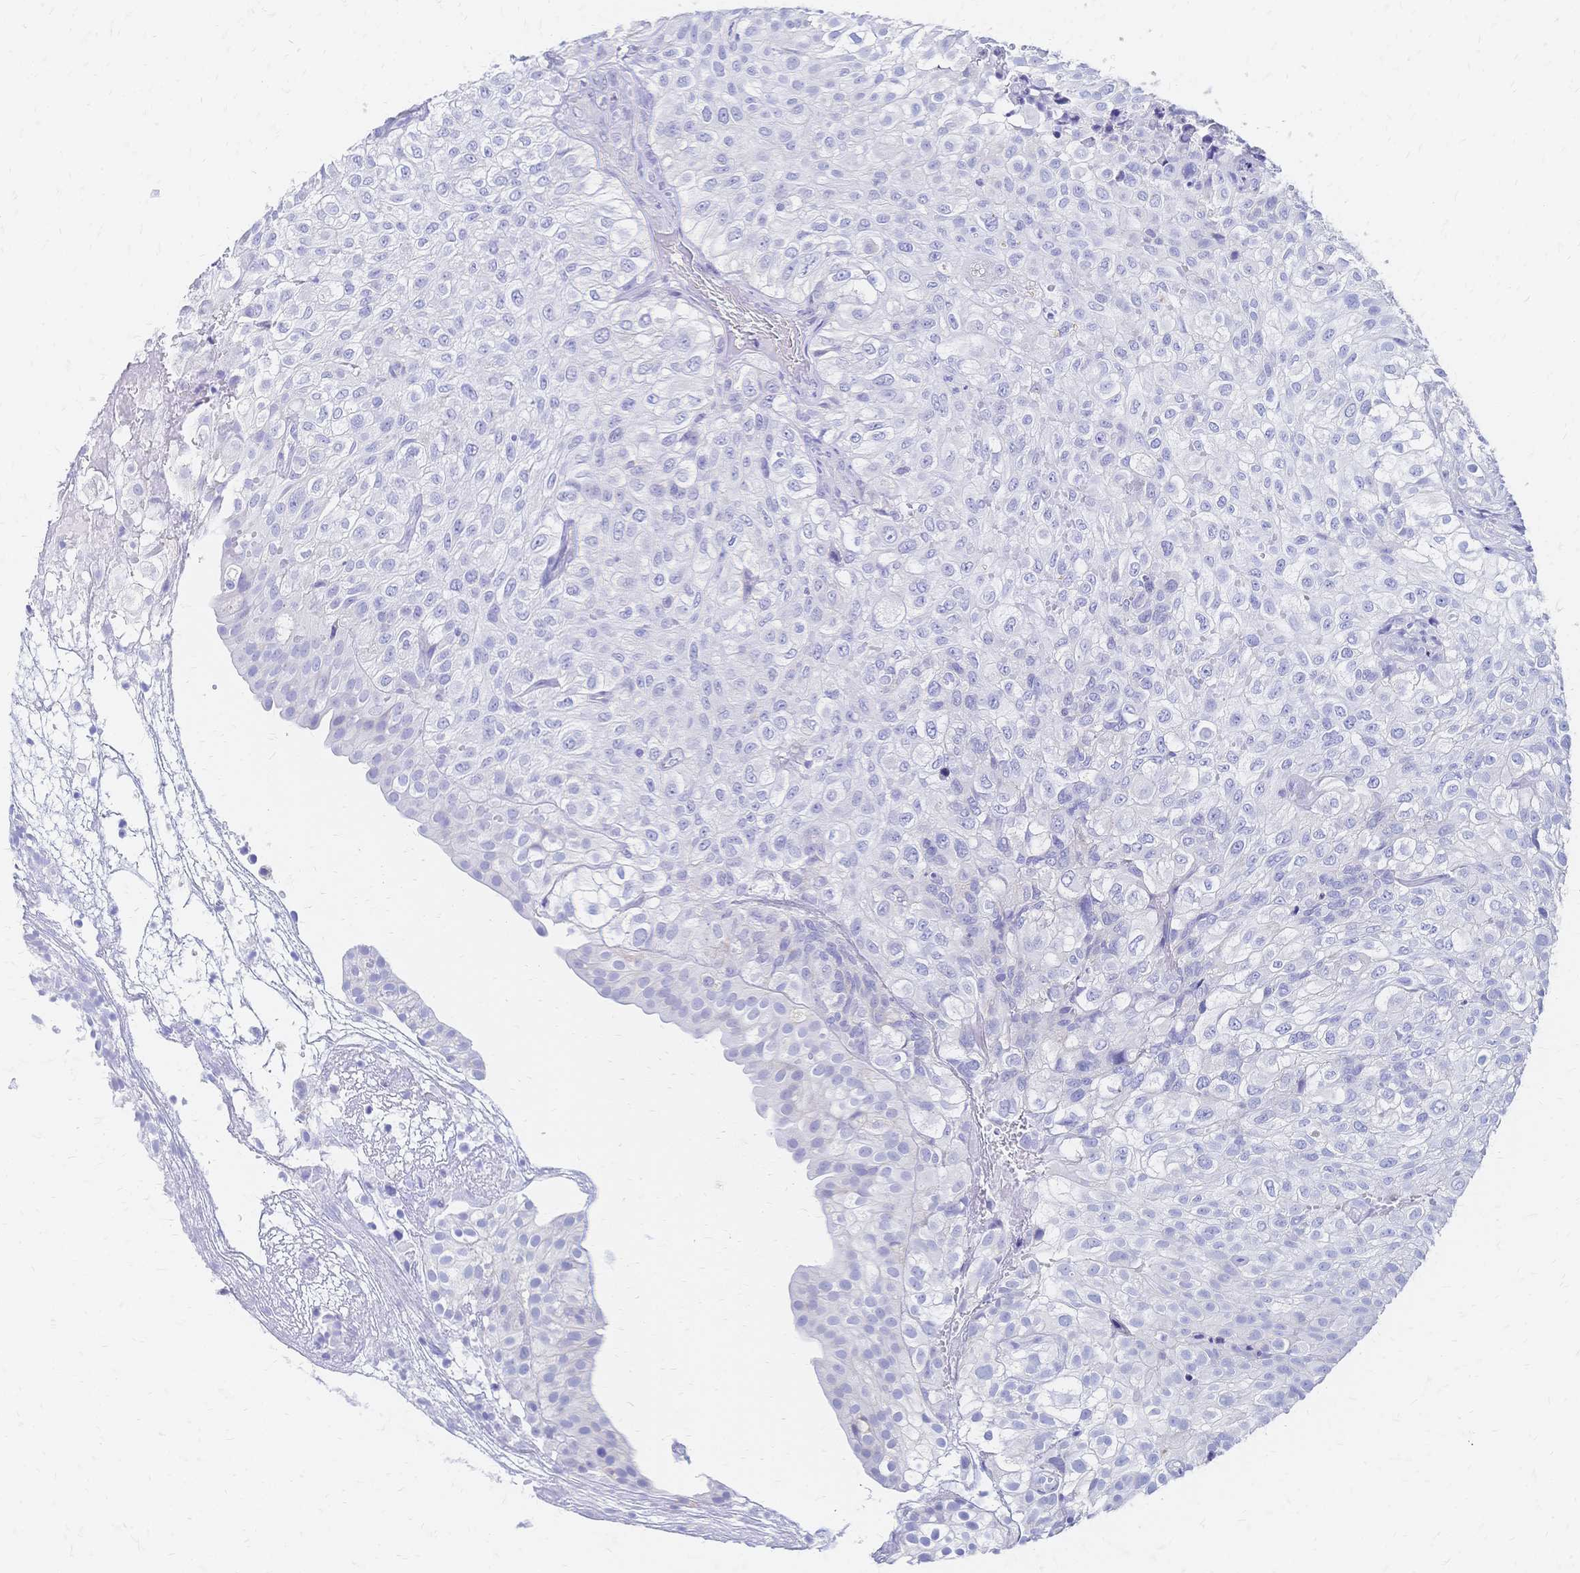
{"staining": {"intensity": "negative", "quantity": "none", "location": "none"}, "tissue": "urothelial cancer", "cell_type": "Tumor cells", "image_type": "cancer", "snomed": [{"axis": "morphology", "description": "Urothelial carcinoma, High grade"}, {"axis": "topography", "description": "Urinary bladder"}], "caption": "Immunohistochemistry of urothelial cancer demonstrates no staining in tumor cells.", "gene": "SLC5A1", "patient": {"sex": "male", "age": 56}}